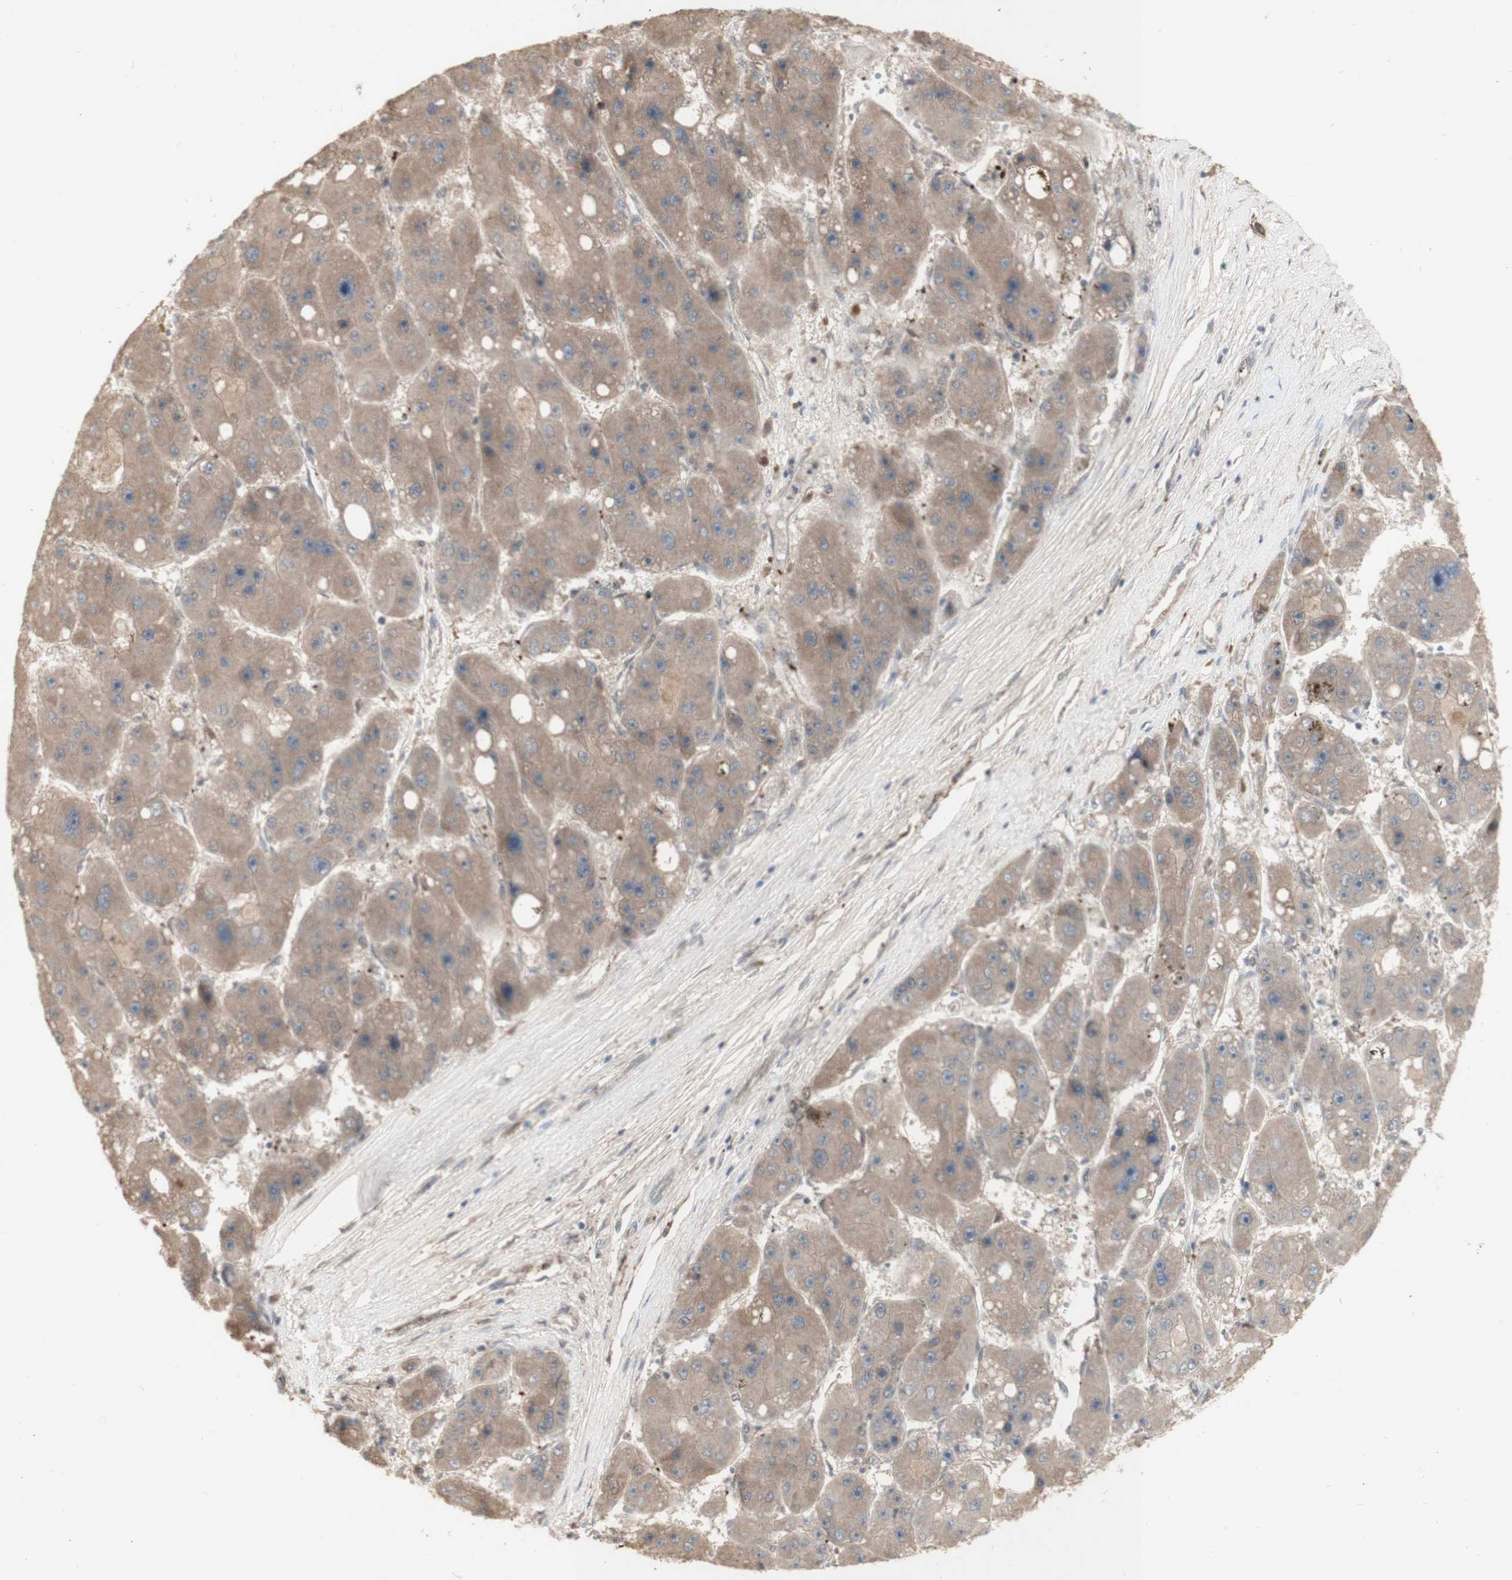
{"staining": {"intensity": "weak", "quantity": ">75%", "location": "cytoplasmic/membranous"}, "tissue": "liver cancer", "cell_type": "Tumor cells", "image_type": "cancer", "snomed": [{"axis": "morphology", "description": "Carcinoma, Hepatocellular, NOS"}, {"axis": "topography", "description": "Liver"}], "caption": "Immunohistochemistry of liver hepatocellular carcinoma displays low levels of weak cytoplasmic/membranous staining in about >75% of tumor cells.", "gene": "ALOX12", "patient": {"sex": "female", "age": 61}}